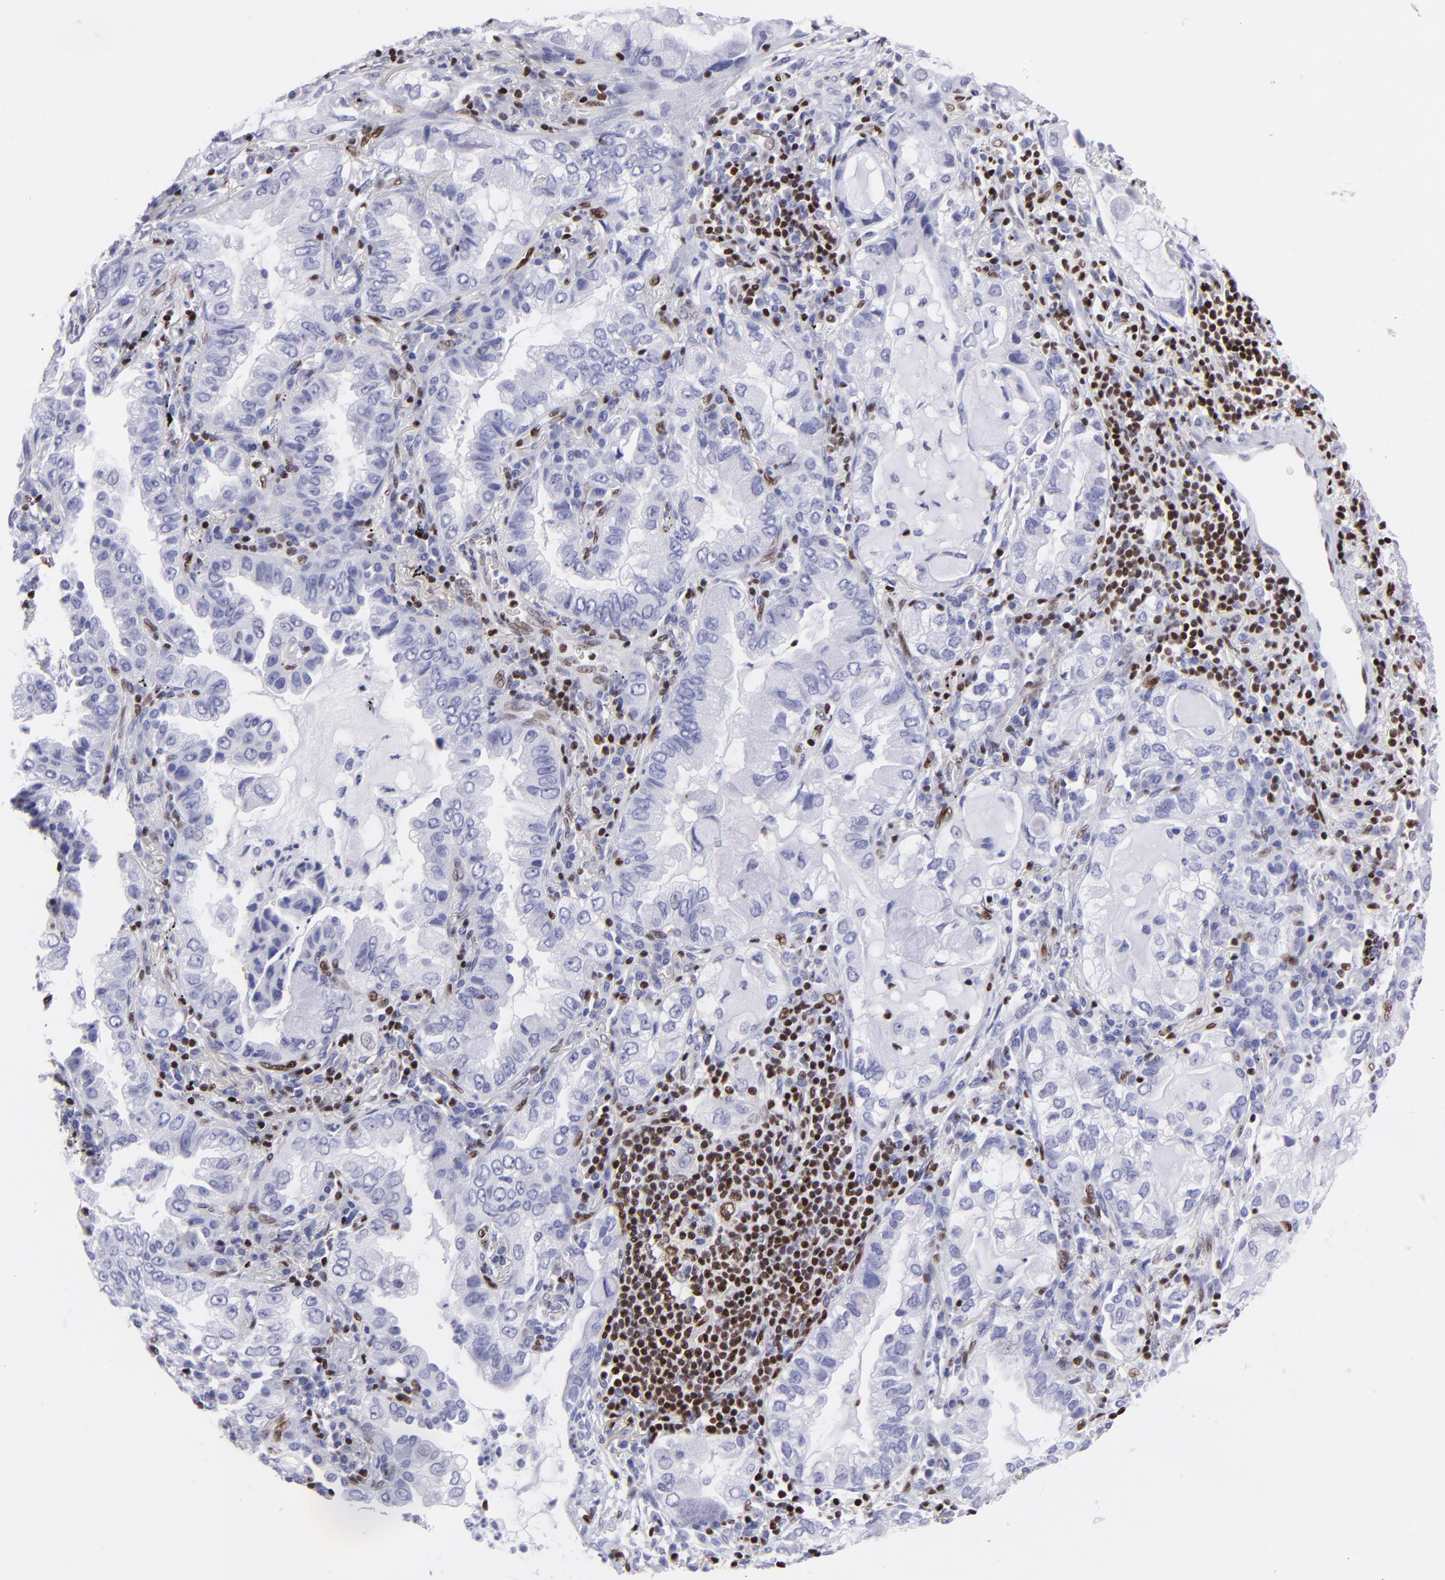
{"staining": {"intensity": "negative", "quantity": "none", "location": "none"}, "tissue": "lung cancer", "cell_type": "Tumor cells", "image_type": "cancer", "snomed": [{"axis": "morphology", "description": "Adenocarcinoma, NOS"}, {"axis": "topography", "description": "Lung"}], "caption": "Tumor cells show no significant protein positivity in lung cancer.", "gene": "ETS1", "patient": {"sex": "female", "age": 50}}